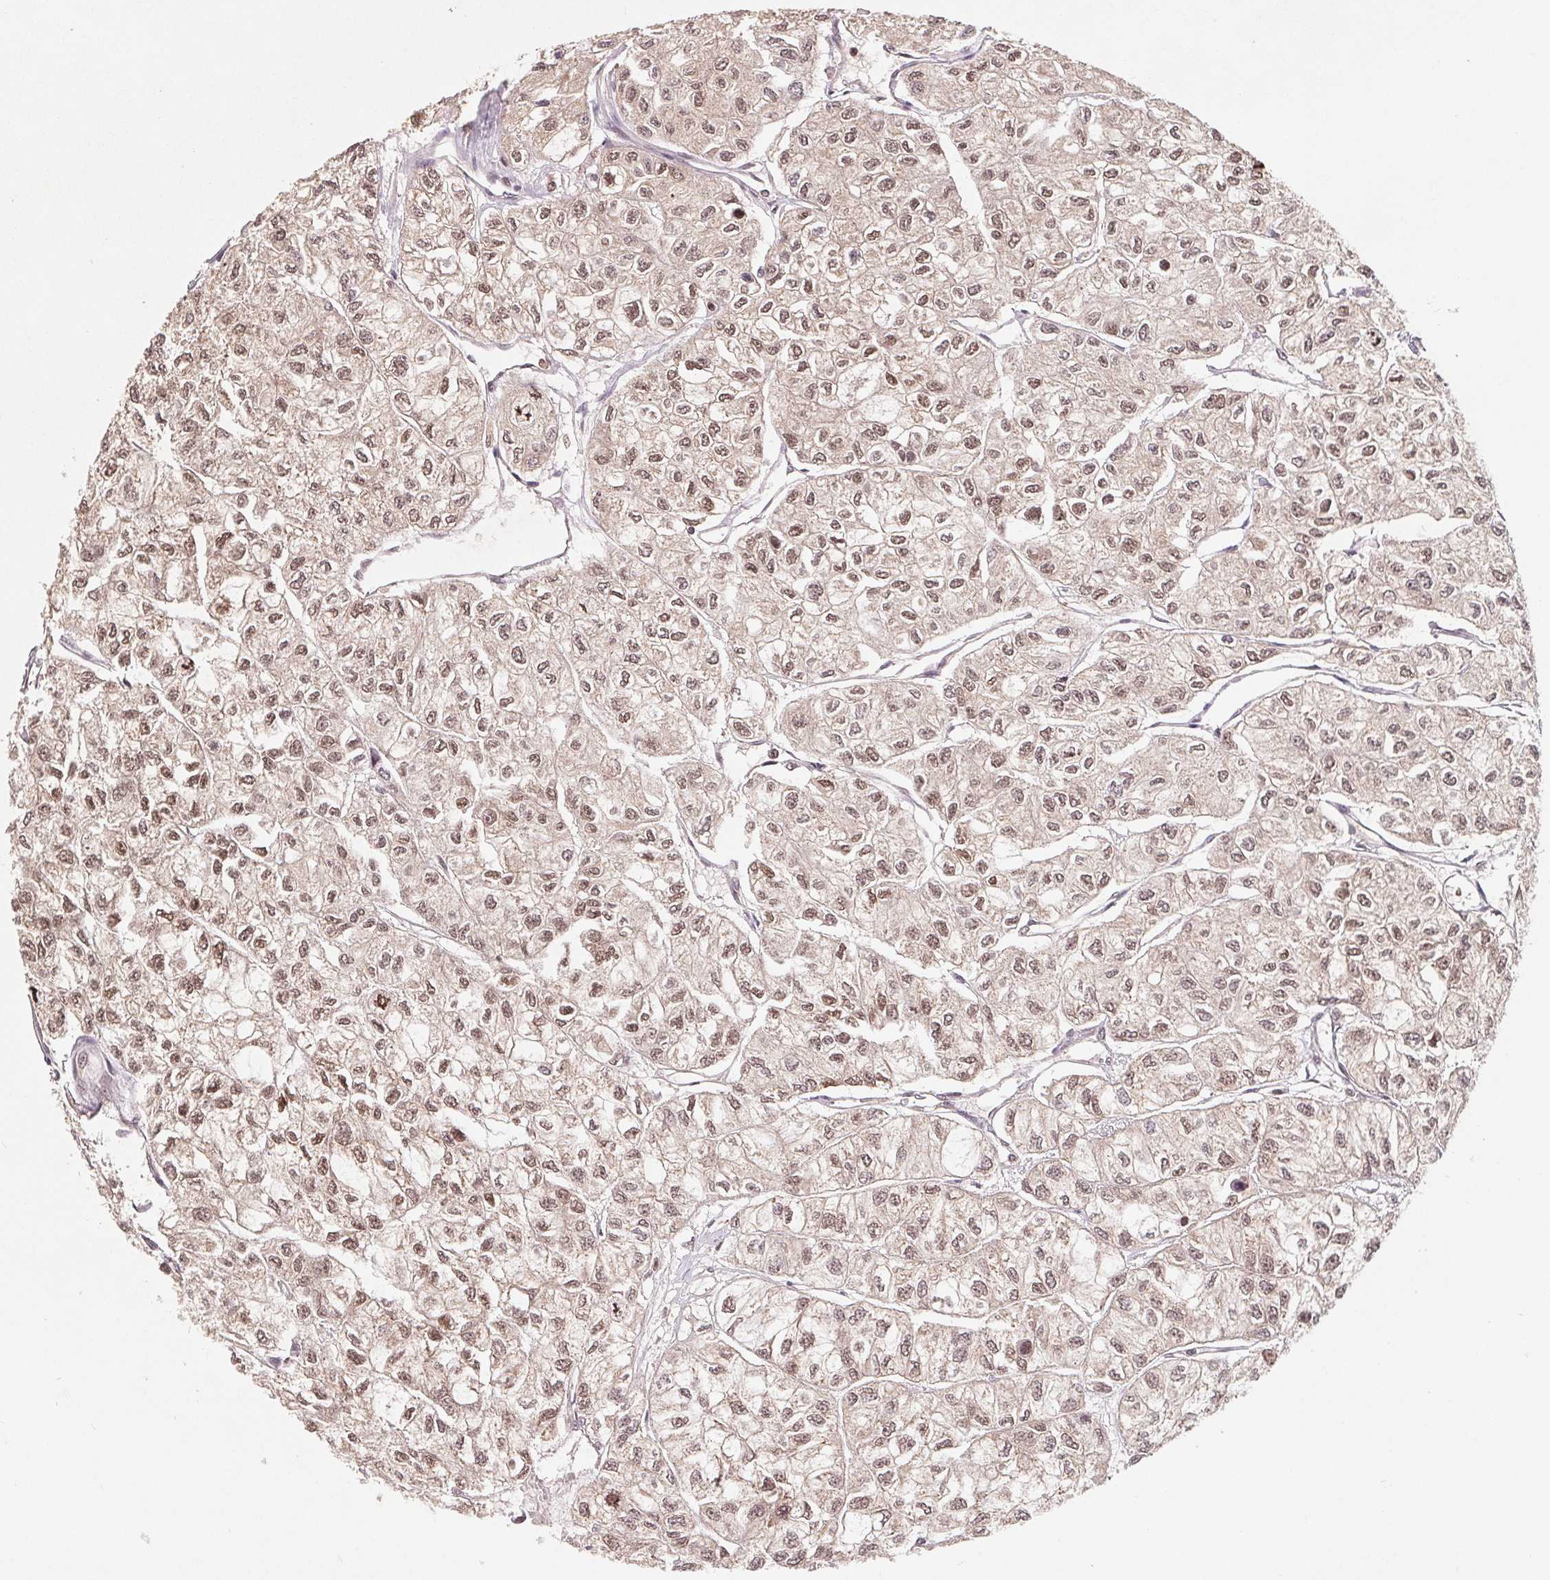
{"staining": {"intensity": "moderate", "quantity": ">75%", "location": "nuclear"}, "tissue": "renal cancer", "cell_type": "Tumor cells", "image_type": "cancer", "snomed": [{"axis": "morphology", "description": "Adenocarcinoma, NOS"}, {"axis": "topography", "description": "Kidney"}], "caption": "There is medium levels of moderate nuclear expression in tumor cells of renal cancer (adenocarcinoma), as demonstrated by immunohistochemical staining (brown color).", "gene": "HMGN3", "patient": {"sex": "male", "age": 56}}